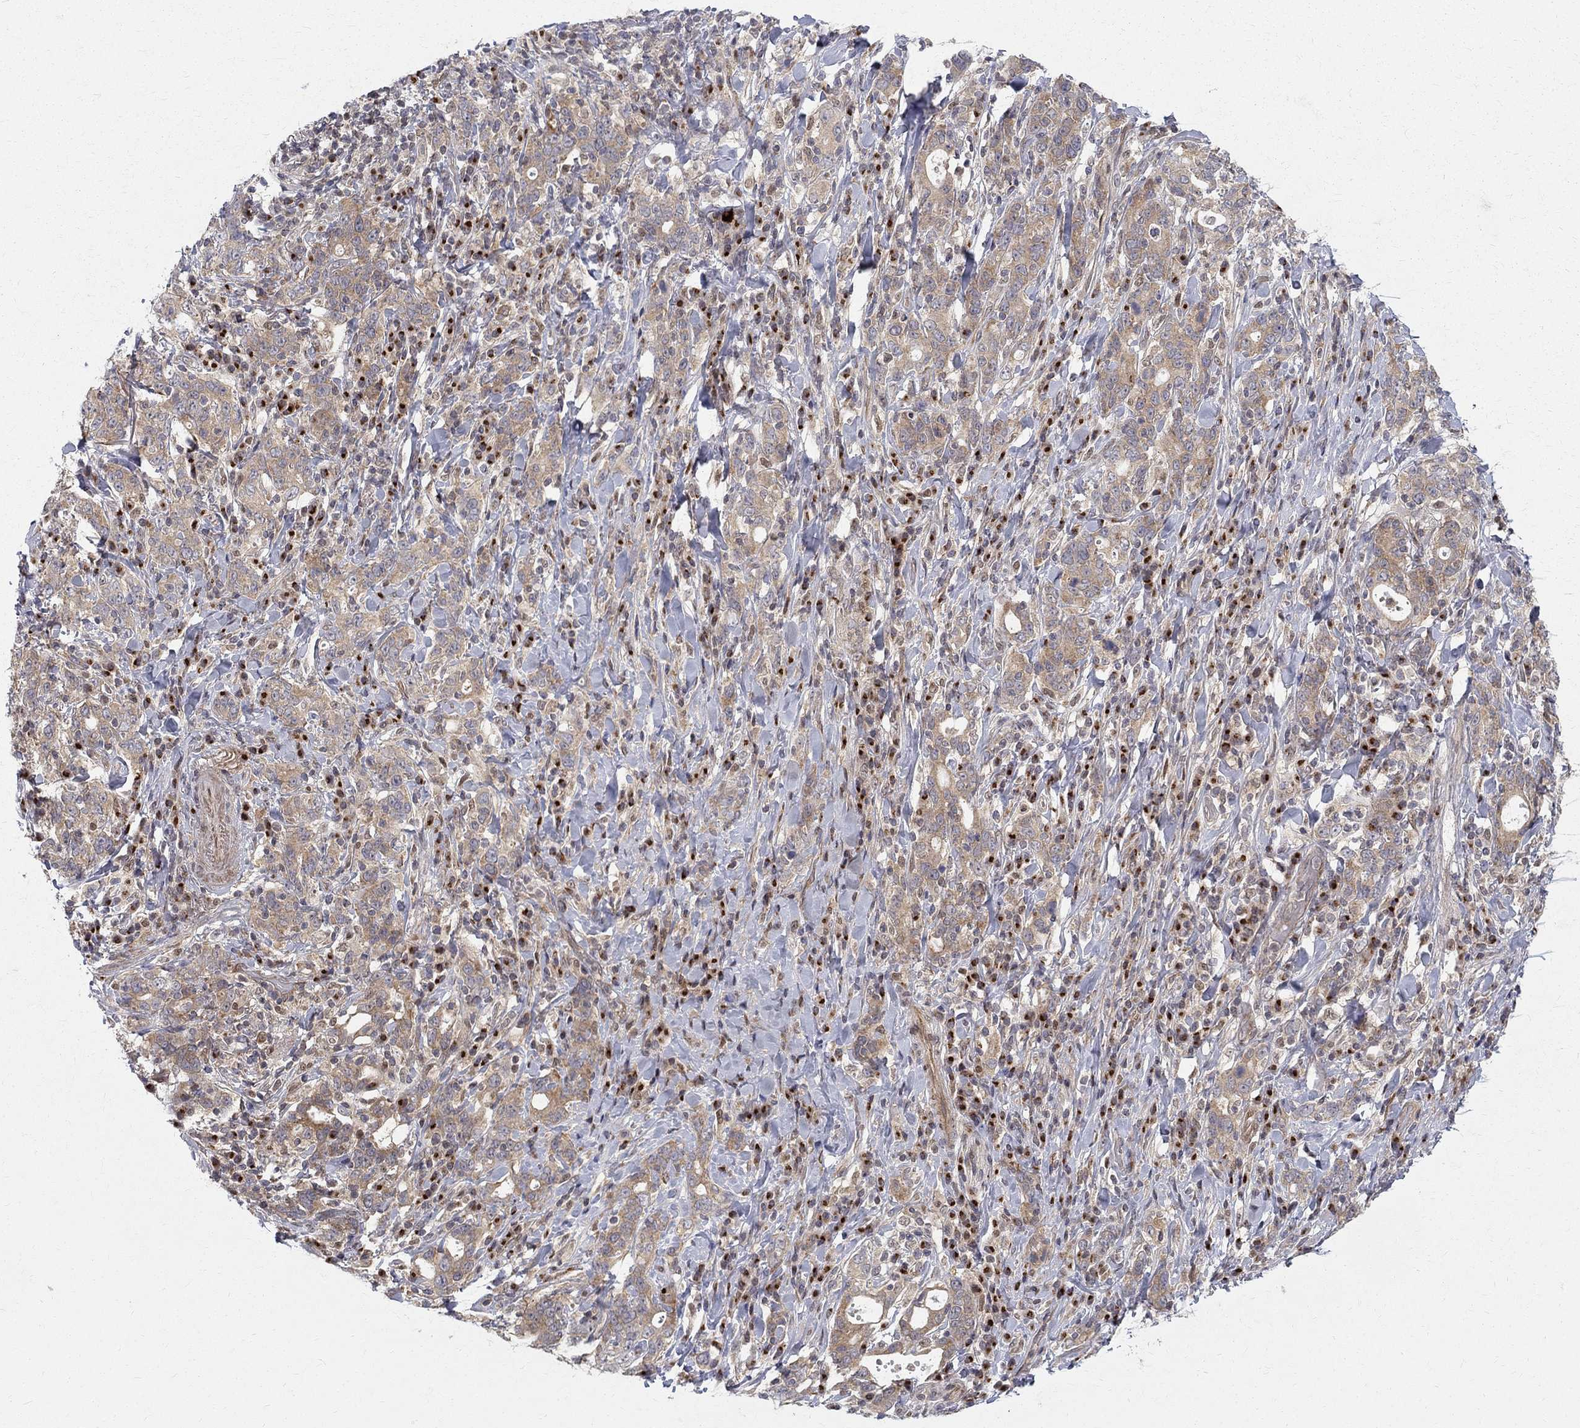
{"staining": {"intensity": "weak", "quantity": "25%-75%", "location": "cytoplasmic/membranous"}, "tissue": "stomach cancer", "cell_type": "Tumor cells", "image_type": "cancer", "snomed": [{"axis": "morphology", "description": "Adenocarcinoma, NOS"}, {"axis": "topography", "description": "Stomach"}], "caption": "Immunohistochemistry (IHC) (DAB) staining of human stomach adenocarcinoma reveals weak cytoplasmic/membranous protein positivity in approximately 25%-75% of tumor cells.", "gene": "WDR19", "patient": {"sex": "male", "age": 79}}